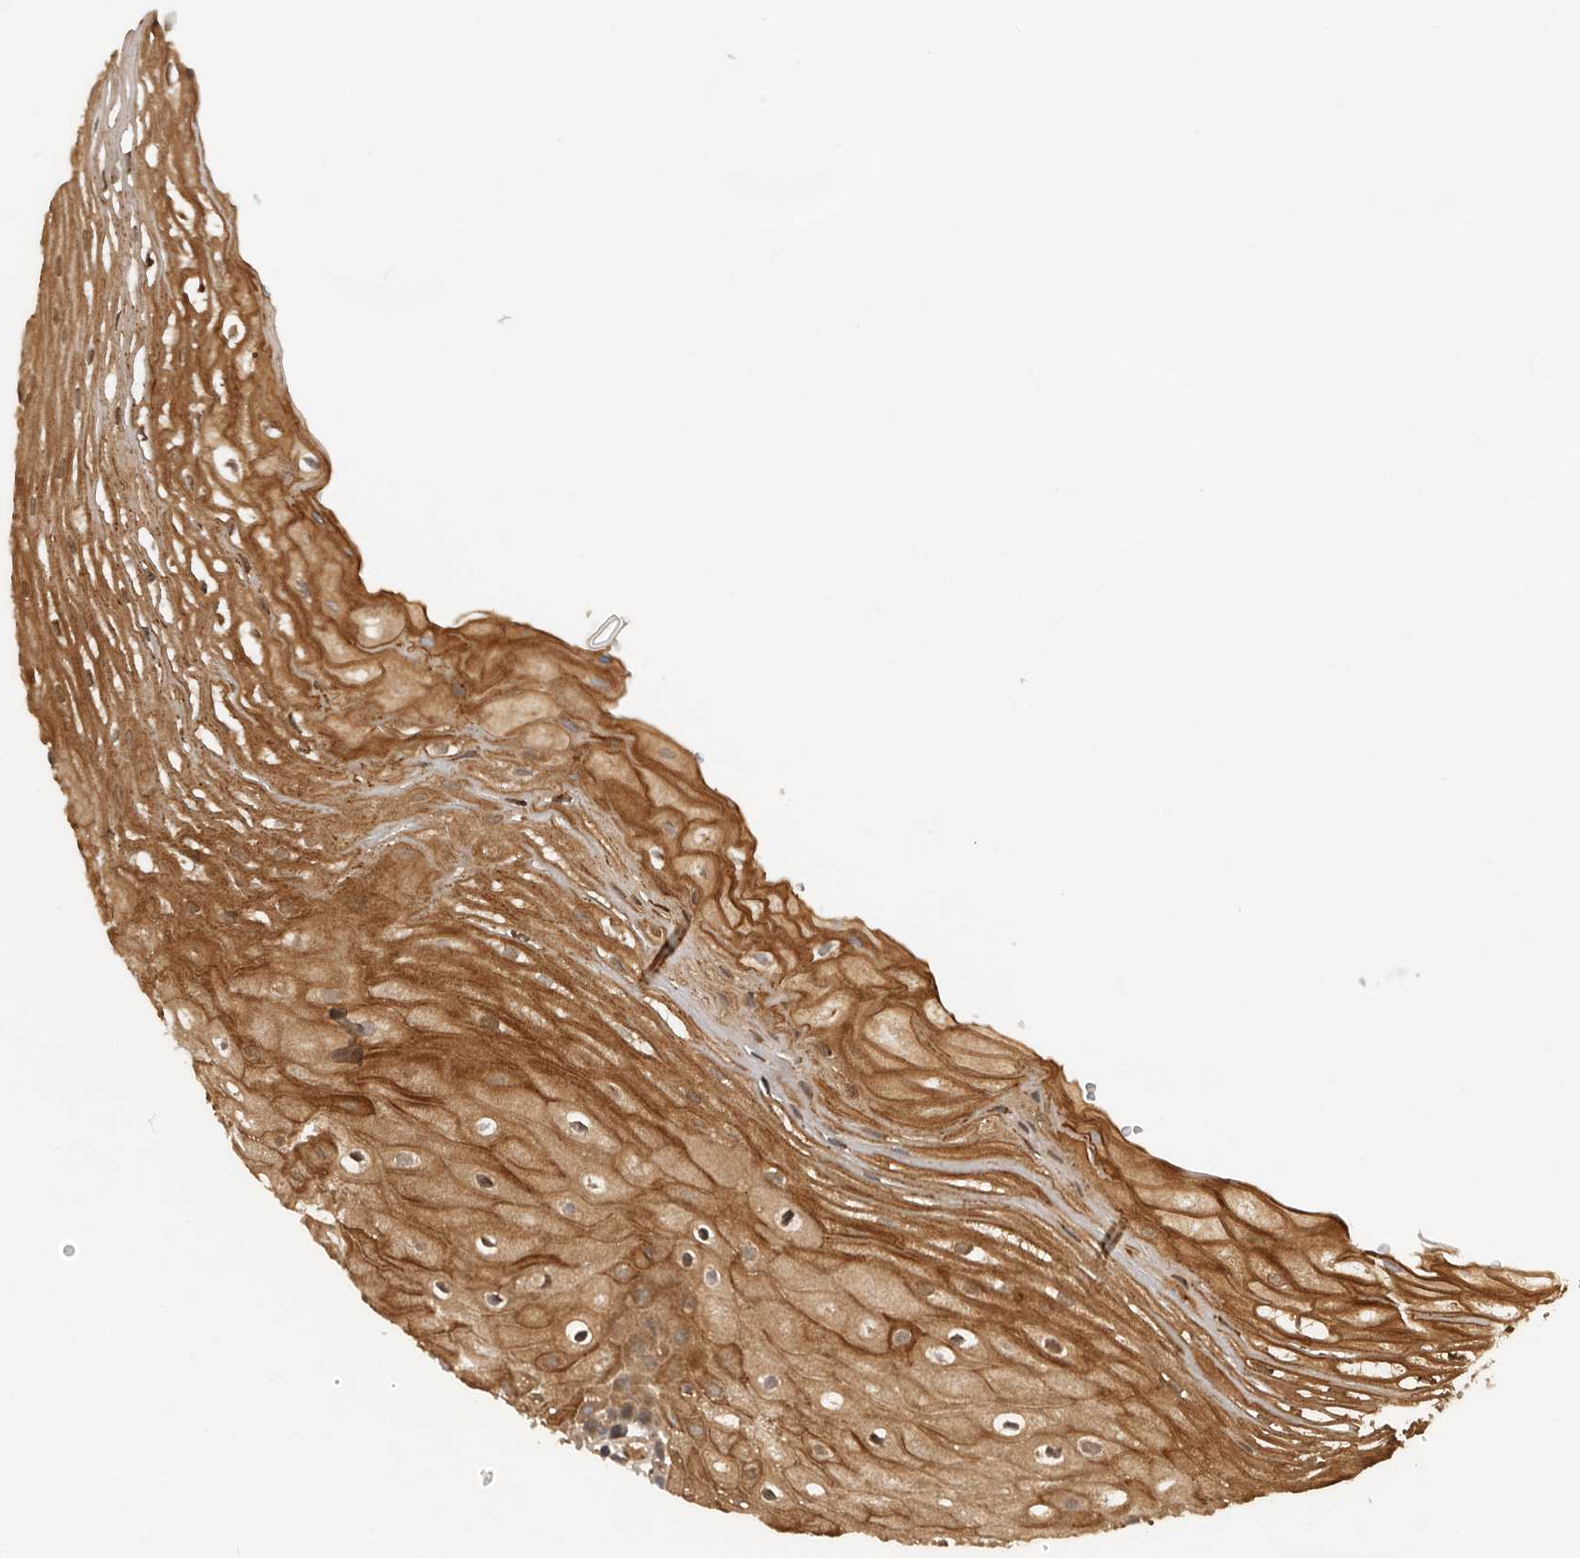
{"staining": {"intensity": "moderate", "quantity": ">75%", "location": "cytoplasmic/membranous"}, "tissue": "oral mucosa", "cell_type": "Squamous epithelial cells", "image_type": "normal", "snomed": [{"axis": "morphology", "description": "Normal tissue, NOS"}, {"axis": "topography", "description": "Oral tissue"}], "caption": "Immunohistochemical staining of benign oral mucosa demonstrates >75% levels of moderate cytoplasmic/membranous protein positivity in approximately >75% of squamous epithelial cells.", "gene": "RNF157", "patient": {"sex": "male", "age": 52}}